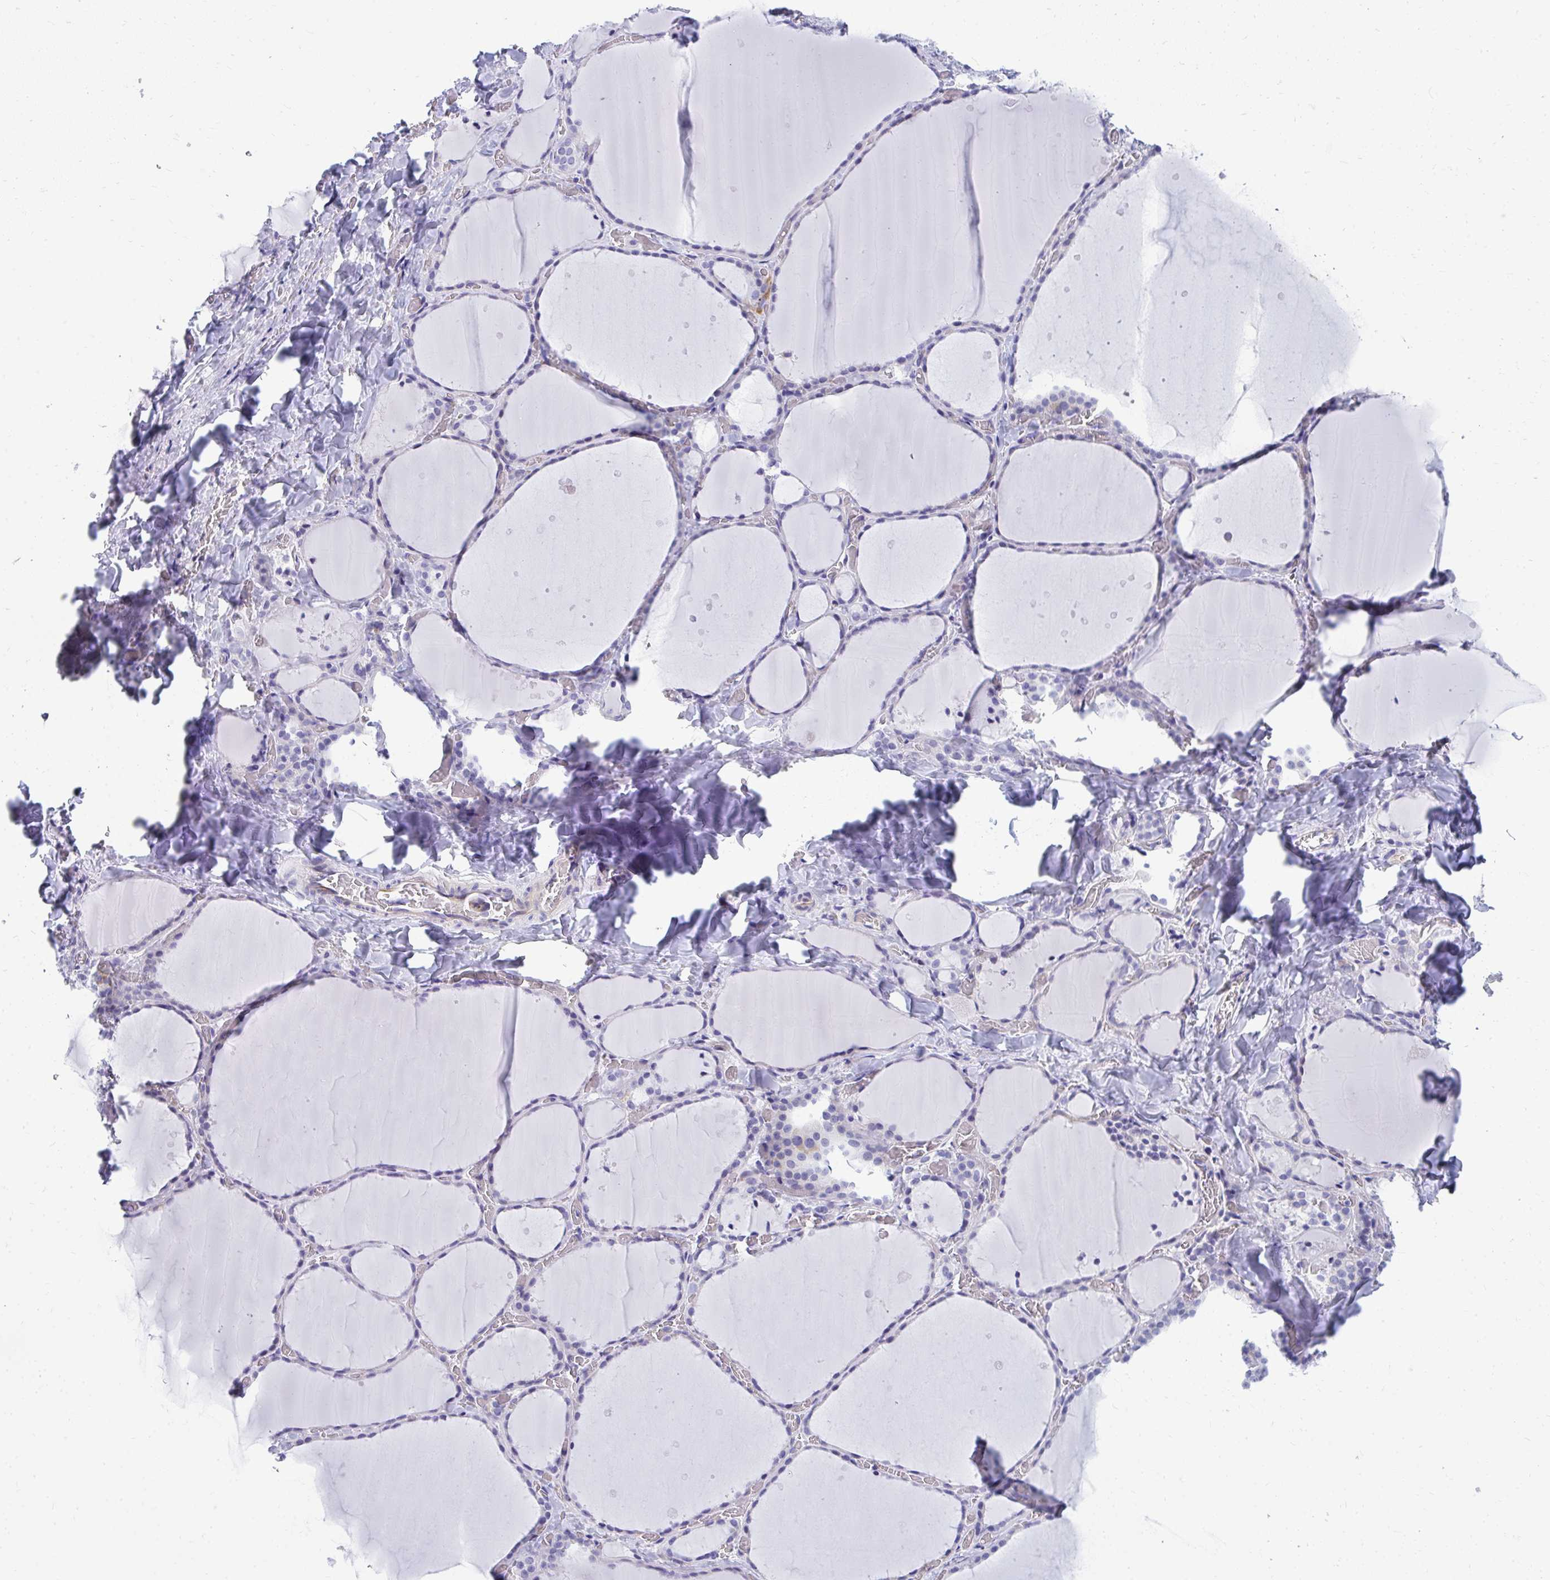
{"staining": {"intensity": "weak", "quantity": "<25%", "location": "cytoplasmic/membranous"}, "tissue": "thyroid gland", "cell_type": "Glandular cells", "image_type": "normal", "snomed": [{"axis": "morphology", "description": "Normal tissue, NOS"}, {"axis": "topography", "description": "Thyroid gland"}], "caption": "Immunohistochemistry (IHC) of unremarkable human thyroid gland reveals no expression in glandular cells. (Brightfield microscopy of DAB (3,3'-diaminobenzidine) IHC at high magnification).", "gene": "TSBP1", "patient": {"sex": "female", "age": 36}}